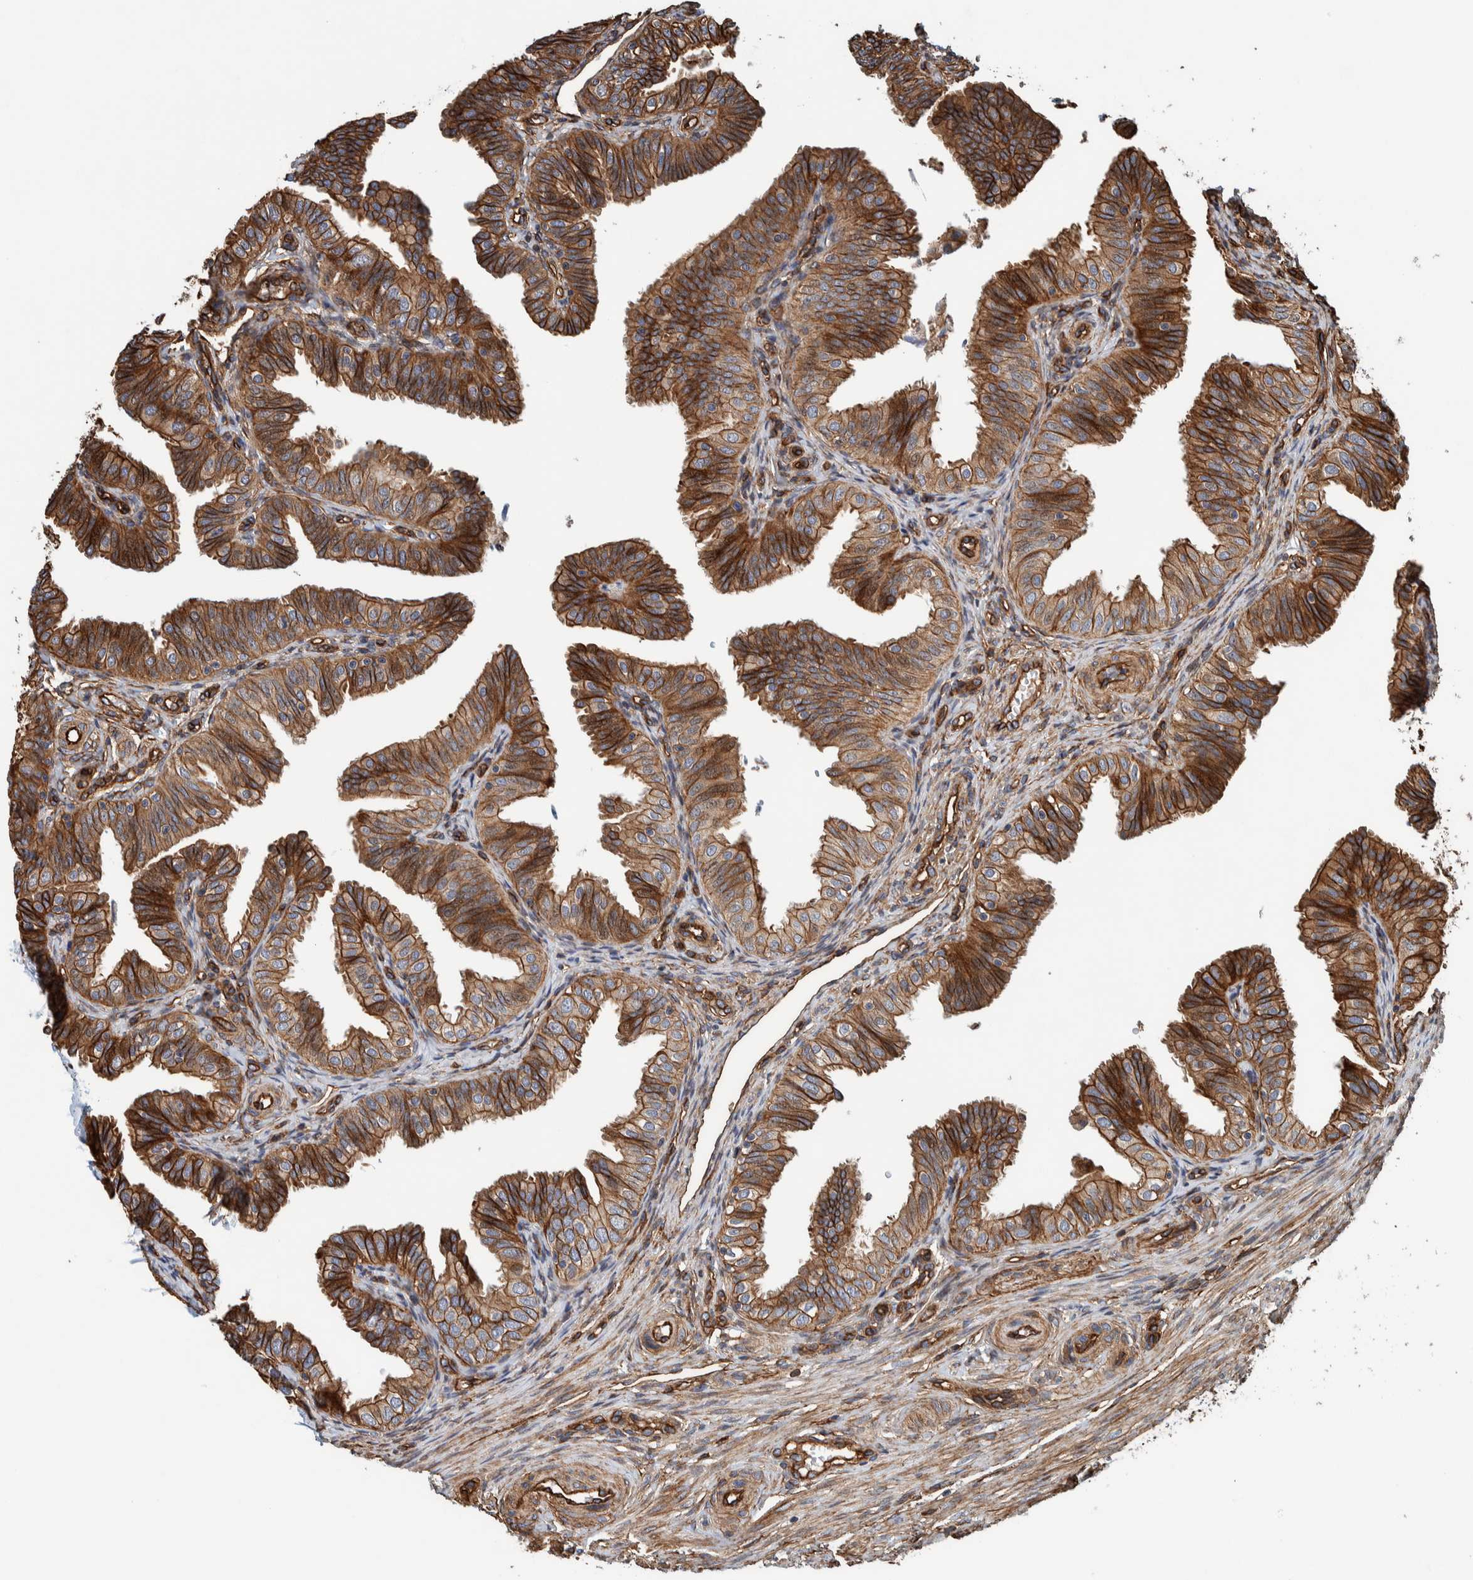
{"staining": {"intensity": "moderate", "quantity": ">75%", "location": "cytoplasmic/membranous"}, "tissue": "fallopian tube", "cell_type": "Glandular cells", "image_type": "normal", "snomed": [{"axis": "morphology", "description": "Normal tissue, NOS"}, {"axis": "topography", "description": "Fallopian tube"}], "caption": "IHC of benign fallopian tube exhibits medium levels of moderate cytoplasmic/membranous staining in about >75% of glandular cells. The staining was performed using DAB (3,3'-diaminobenzidine), with brown indicating positive protein expression. Nuclei are stained blue with hematoxylin.", "gene": "PKD1L1", "patient": {"sex": "female", "age": 35}}